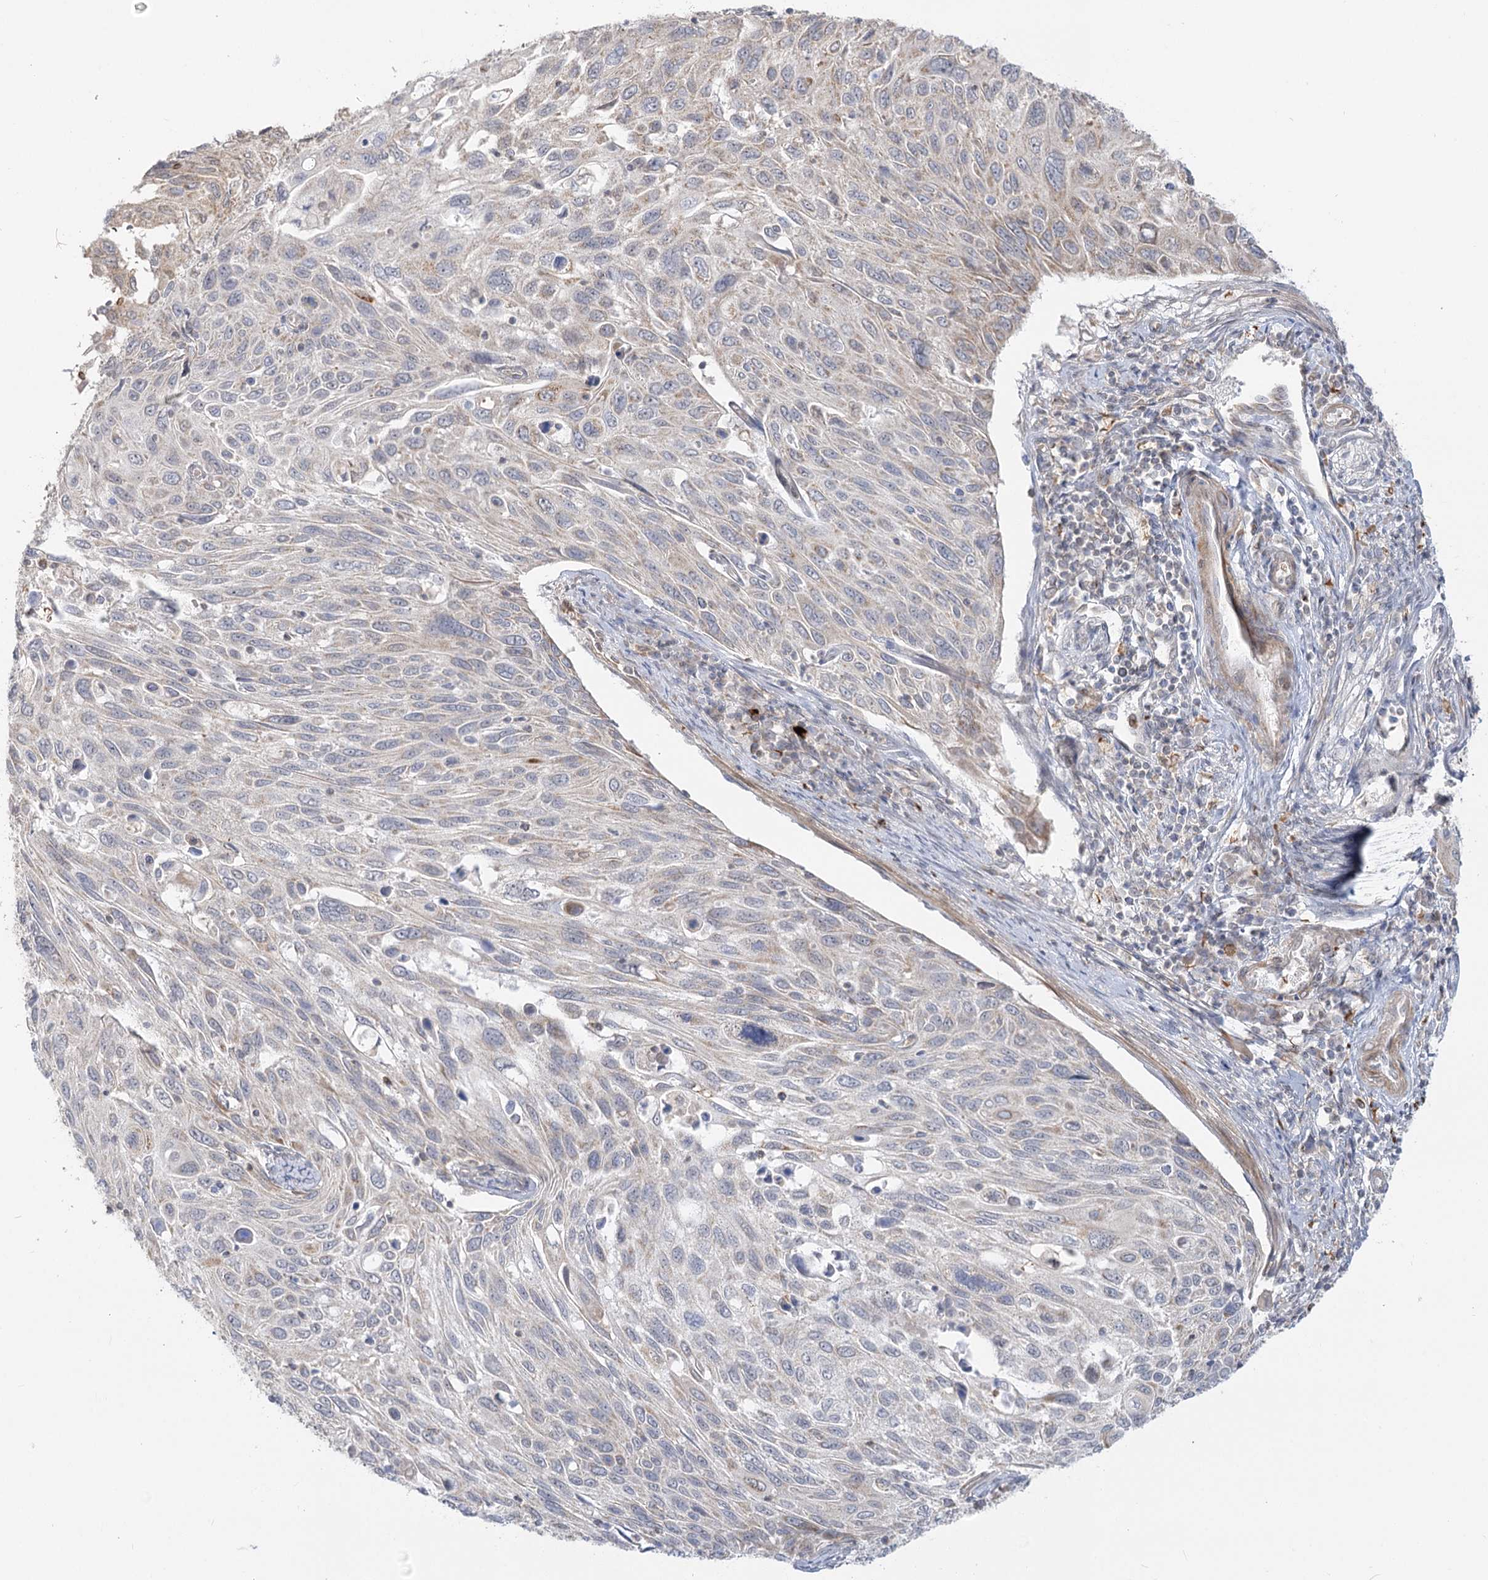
{"staining": {"intensity": "weak", "quantity": "<25%", "location": "cytoplasmic/membranous"}, "tissue": "cervical cancer", "cell_type": "Tumor cells", "image_type": "cancer", "snomed": [{"axis": "morphology", "description": "Squamous cell carcinoma, NOS"}, {"axis": "topography", "description": "Cervix"}], "caption": "There is no significant staining in tumor cells of cervical cancer.", "gene": "MTMR3", "patient": {"sex": "female", "age": 70}}